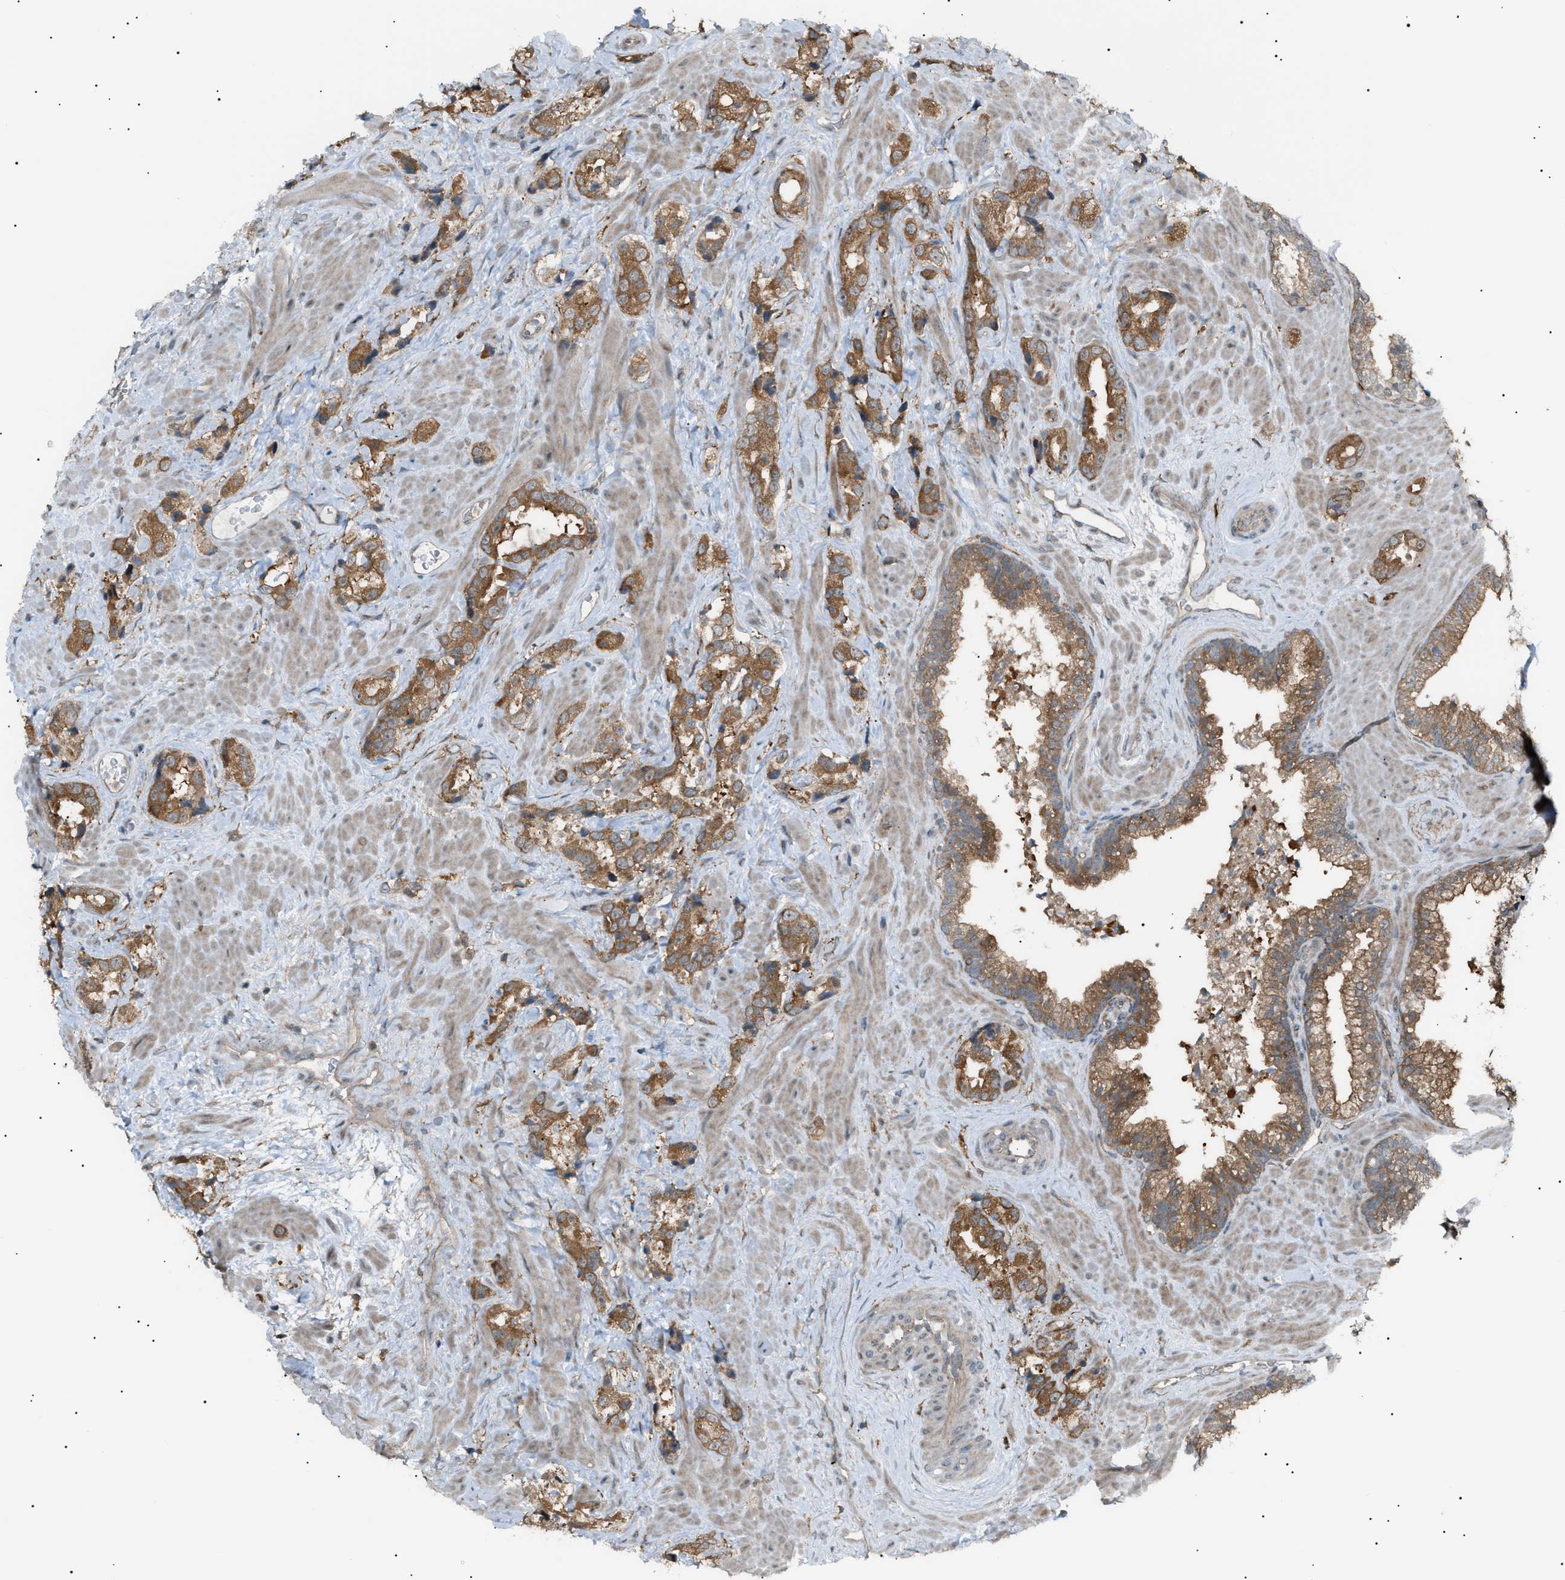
{"staining": {"intensity": "strong", "quantity": ">75%", "location": "cytoplasmic/membranous"}, "tissue": "prostate cancer", "cell_type": "Tumor cells", "image_type": "cancer", "snomed": [{"axis": "morphology", "description": "Adenocarcinoma, High grade"}, {"axis": "topography", "description": "Prostate"}], "caption": "Tumor cells show high levels of strong cytoplasmic/membranous positivity in about >75% of cells in human high-grade adenocarcinoma (prostate). (Brightfield microscopy of DAB IHC at high magnification).", "gene": "LPIN2", "patient": {"sex": "male", "age": 64}}